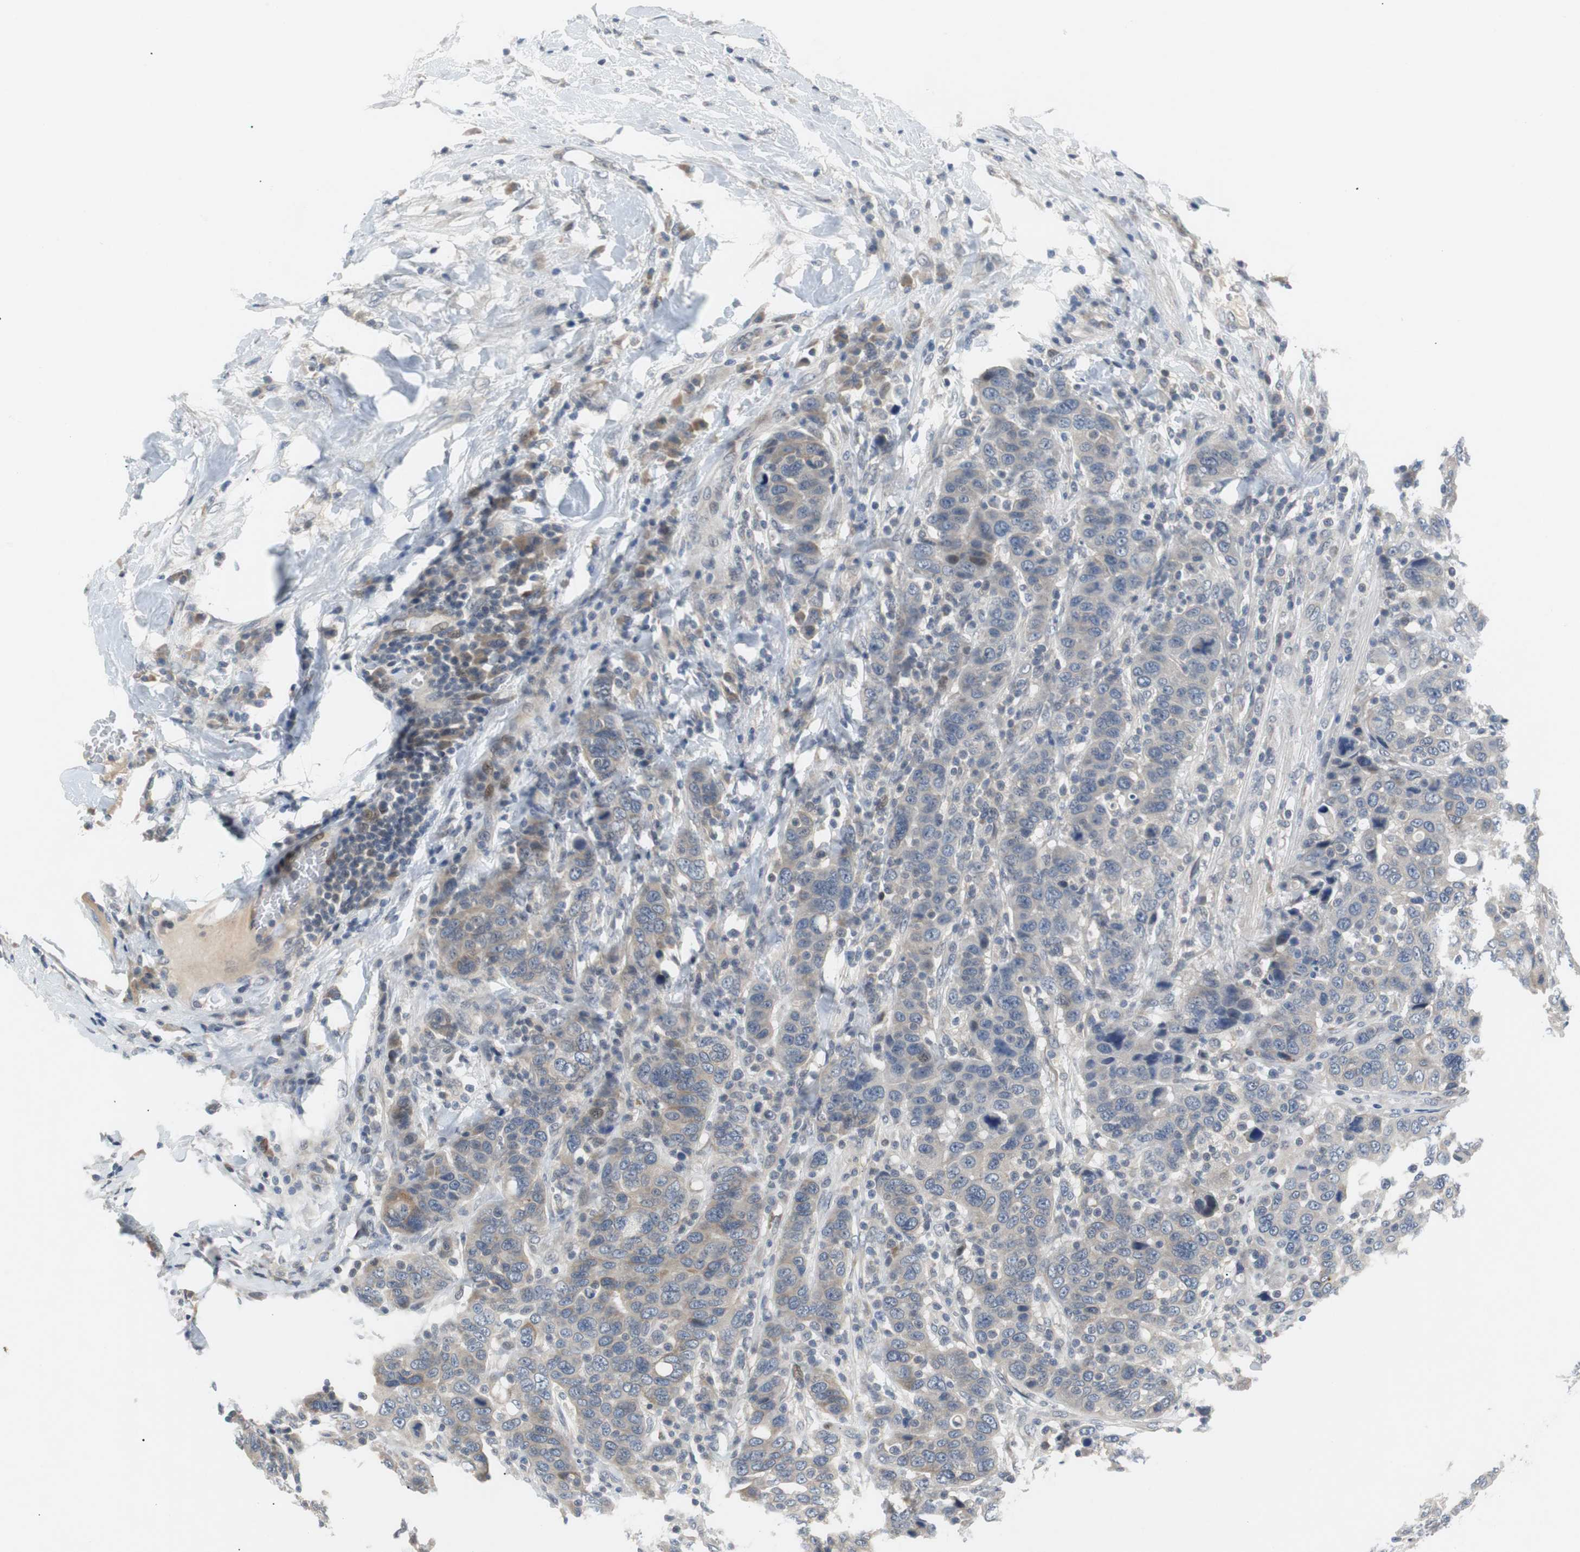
{"staining": {"intensity": "weak", "quantity": "<25%", "location": "cytoplasmic/membranous"}, "tissue": "breast cancer", "cell_type": "Tumor cells", "image_type": "cancer", "snomed": [{"axis": "morphology", "description": "Duct carcinoma"}, {"axis": "topography", "description": "Breast"}], "caption": "The image exhibits no significant staining in tumor cells of intraductal carcinoma (breast).", "gene": "MAP2K4", "patient": {"sex": "female", "age": 37}}